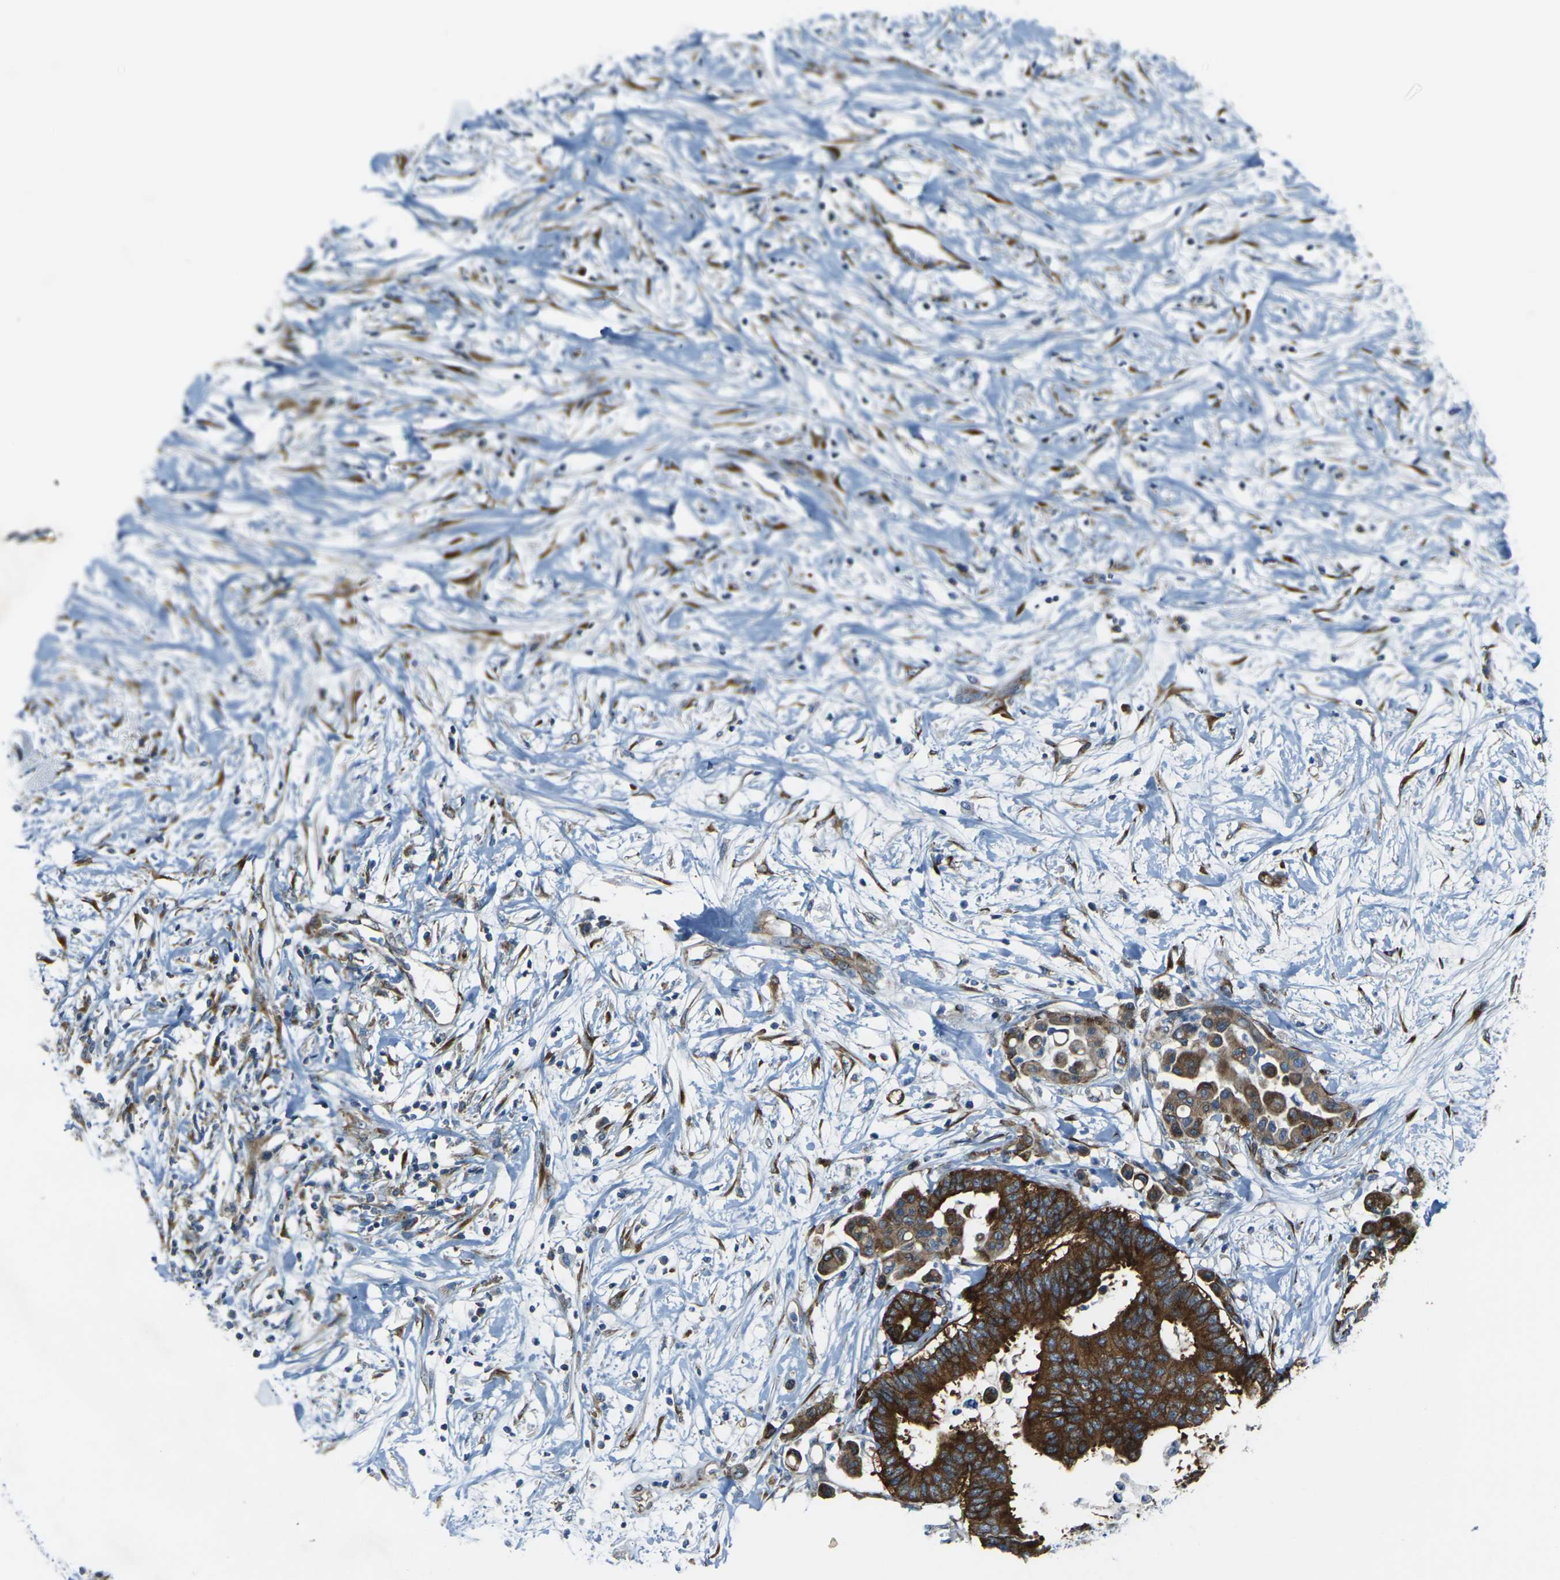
{"staining": {"intensity": "strong", "quantity": ">75%", "location": "cytoplasmic/membranous"}, "tissue": "colorectal cancer", "cell_type": "Tumor cells", "image_type": "cancer", "snomed": [{"axis": "morphology", "description": "Normal tissue, NOS"}, {"axis": "morphology", "description": "Adenocarcinoma, NOS"}, {"axis": "topography", "description": "Colon"}], "caption": "A photomicrograph of human adenocarcinoma (colorectal) stained for a protein shows strong cytoplasmic/membranous brown staining in tumor cells. (DAB IHC with brightfield microscopy, high magnification).", "gene": "CELSR2", "patient": {"sex": "male", "age": 82}}